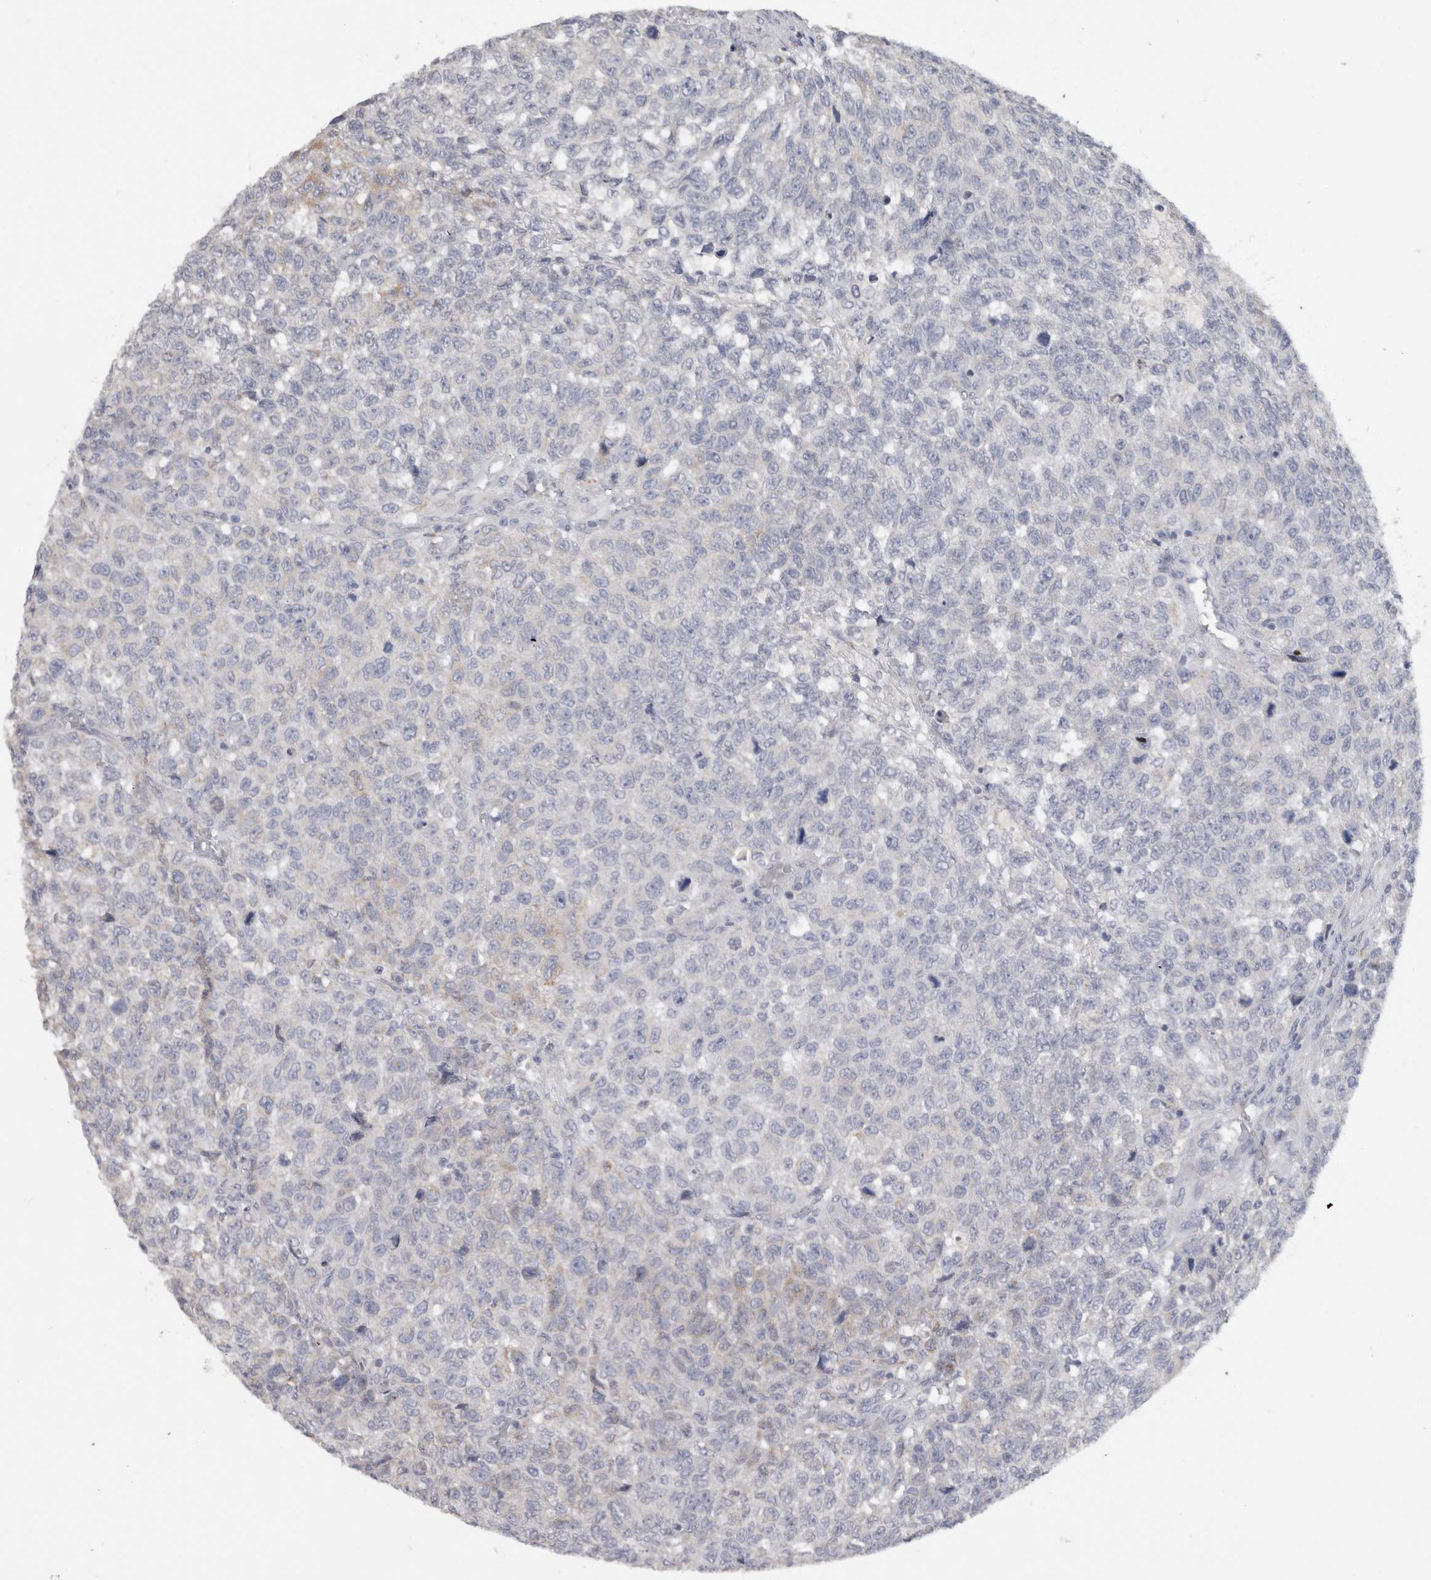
{"staining": {"intensity": "negative", "quantity": "none", "location": "none"}, "tissue": "testis cancer", "cell_type": "Tumor cells", "image_type": "cancer", "snomed": [{"axis": "morphology", "description": "Seminoma, NOS"}, {"axis": "topography", "description": "Testis"}], "caption": "Immunohistochemistry (IHC) image of human testis cancer stained for a protein (brown), which demonstrates no expression in tumor cells.", "gene": "DHRS4", "patient": {"sex": "male", "age": 59}}